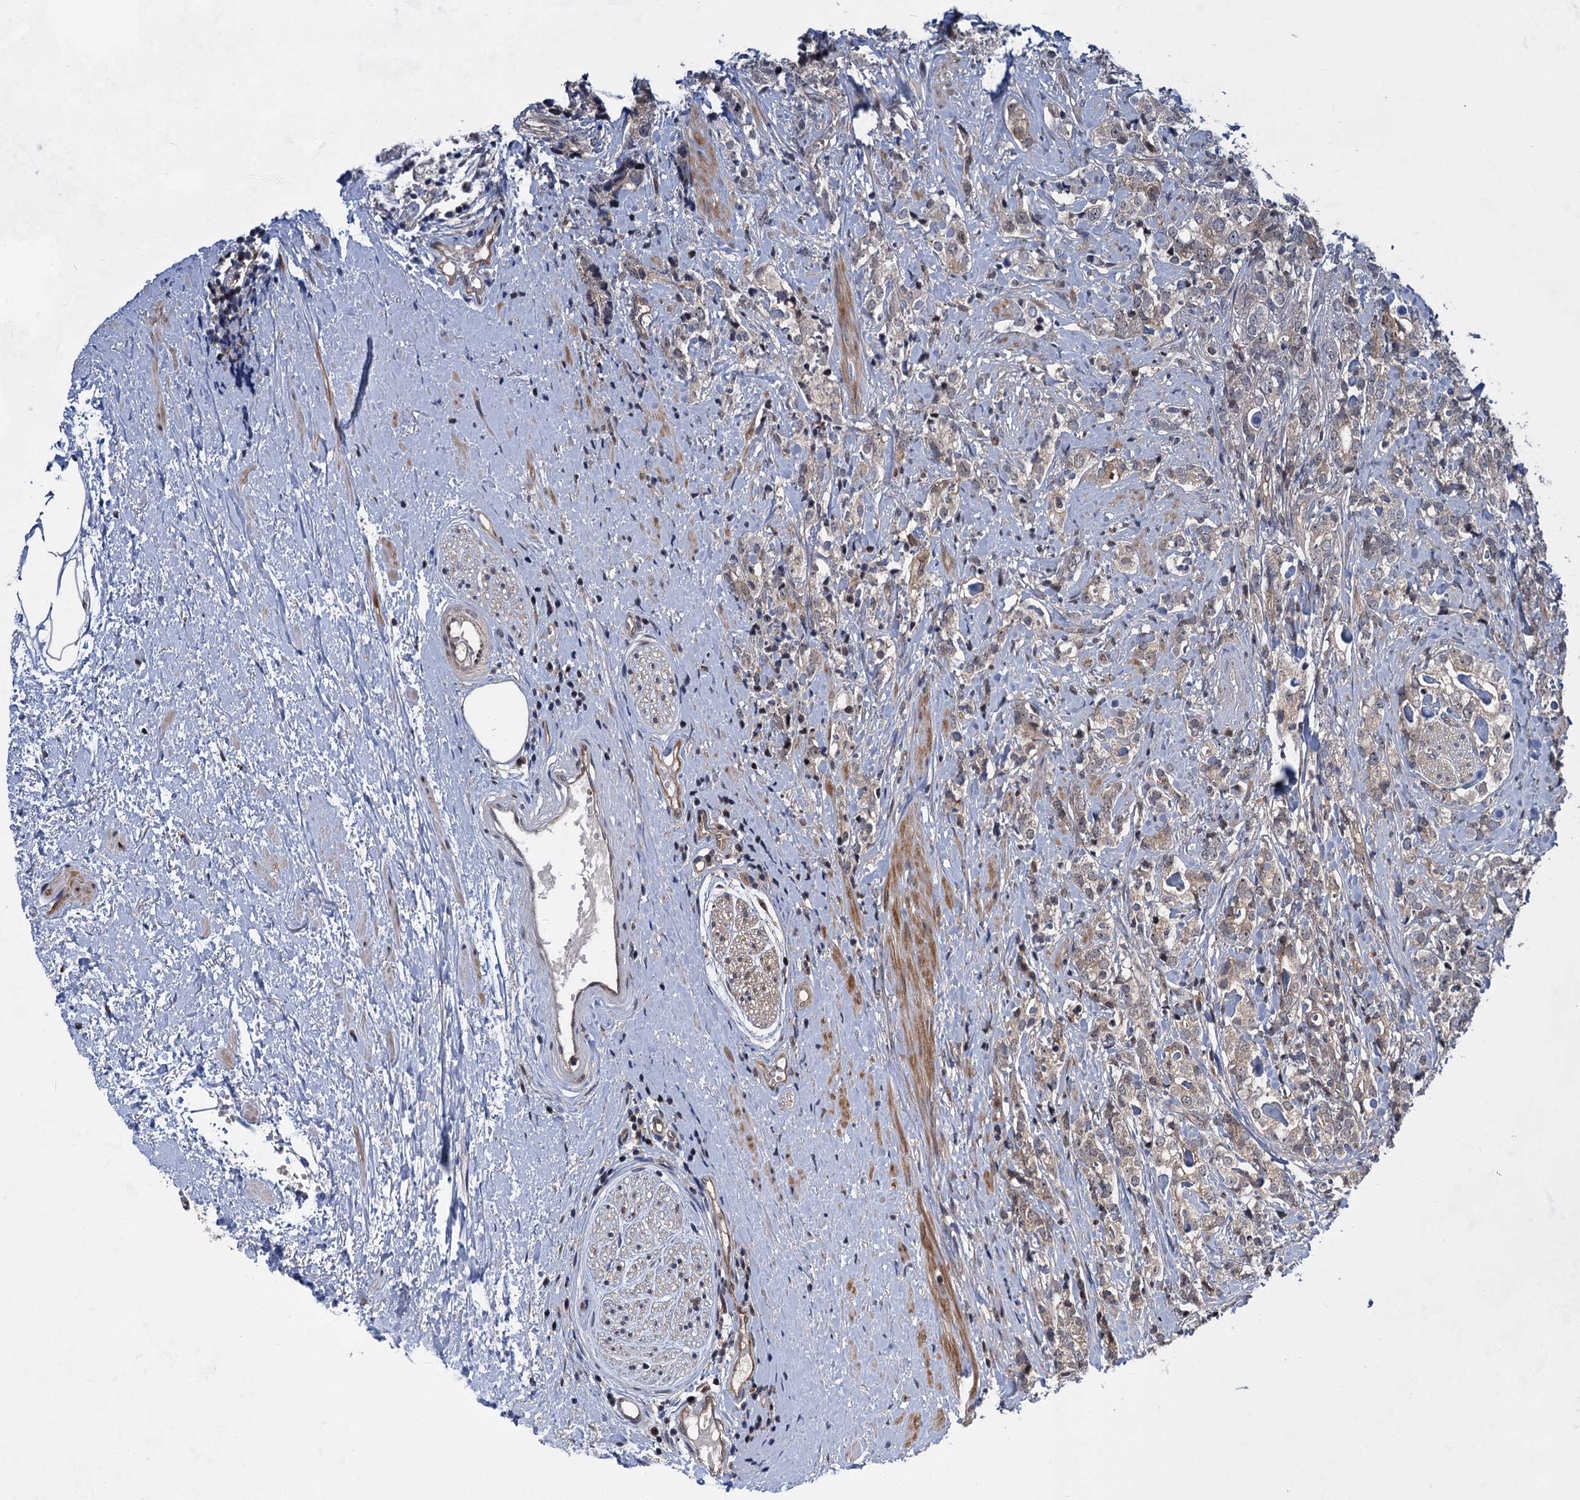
{"staining": {"intensity": "weak", "quantity": "25%-75%", "location": "cytoplasmic/membranous"}, "tissue": "prostate cancer", "cell_type": "Tumor cells", "image_type": "cancer", "snomed": [{"axis": "morphology", "description": "Adenocarcinoma, High grade"}, {"axis": "topography", "description": "Prostate"}], "caption": "The micrograph demonstrates staining of prostate adenocarcinoma (high-grade), revealing weak cytoplasmic/membranous protein staining (brown color) within tumor cells.", "gene": "GPBP1", "patient": {"sex": "male", "age": 69}}